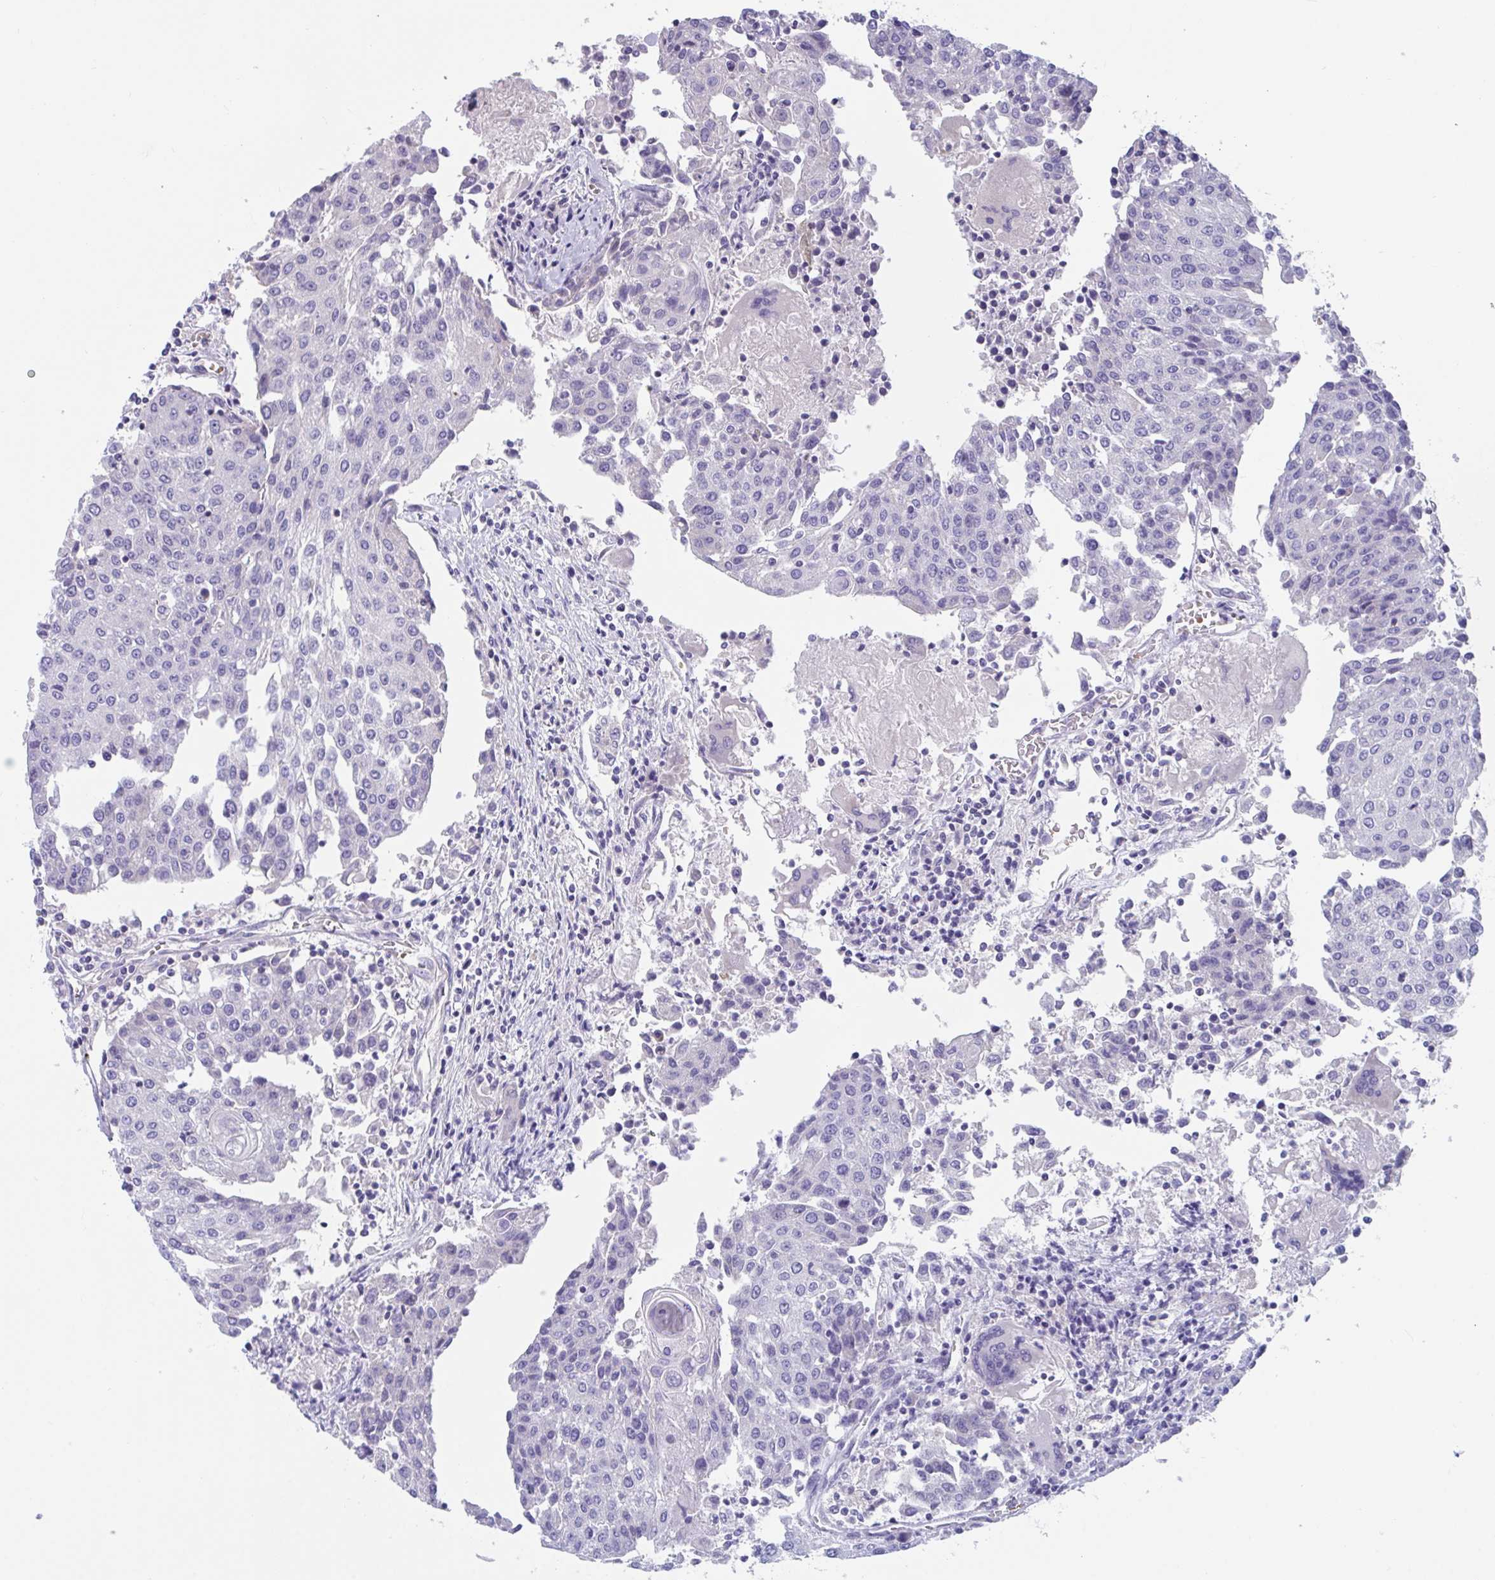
{"staining": {"intensity": "negative", "quantity": "none", "location": "none"}, "tissue": "urothelial cancer", "cell_type": "Tumor cells", "image_type": "cancer", "snomed": [{"axis": "morphology", "description": "Urothelial carcinoma, High grade"}, {"axis": "topography", "description": "Urinary bladder"}], "caption": "Tumor cells are negative for protein expression in human high-grade urothelial carcinoma.", "gene": "TTC30B", "patient": {"sex": "female", "age": 85}}